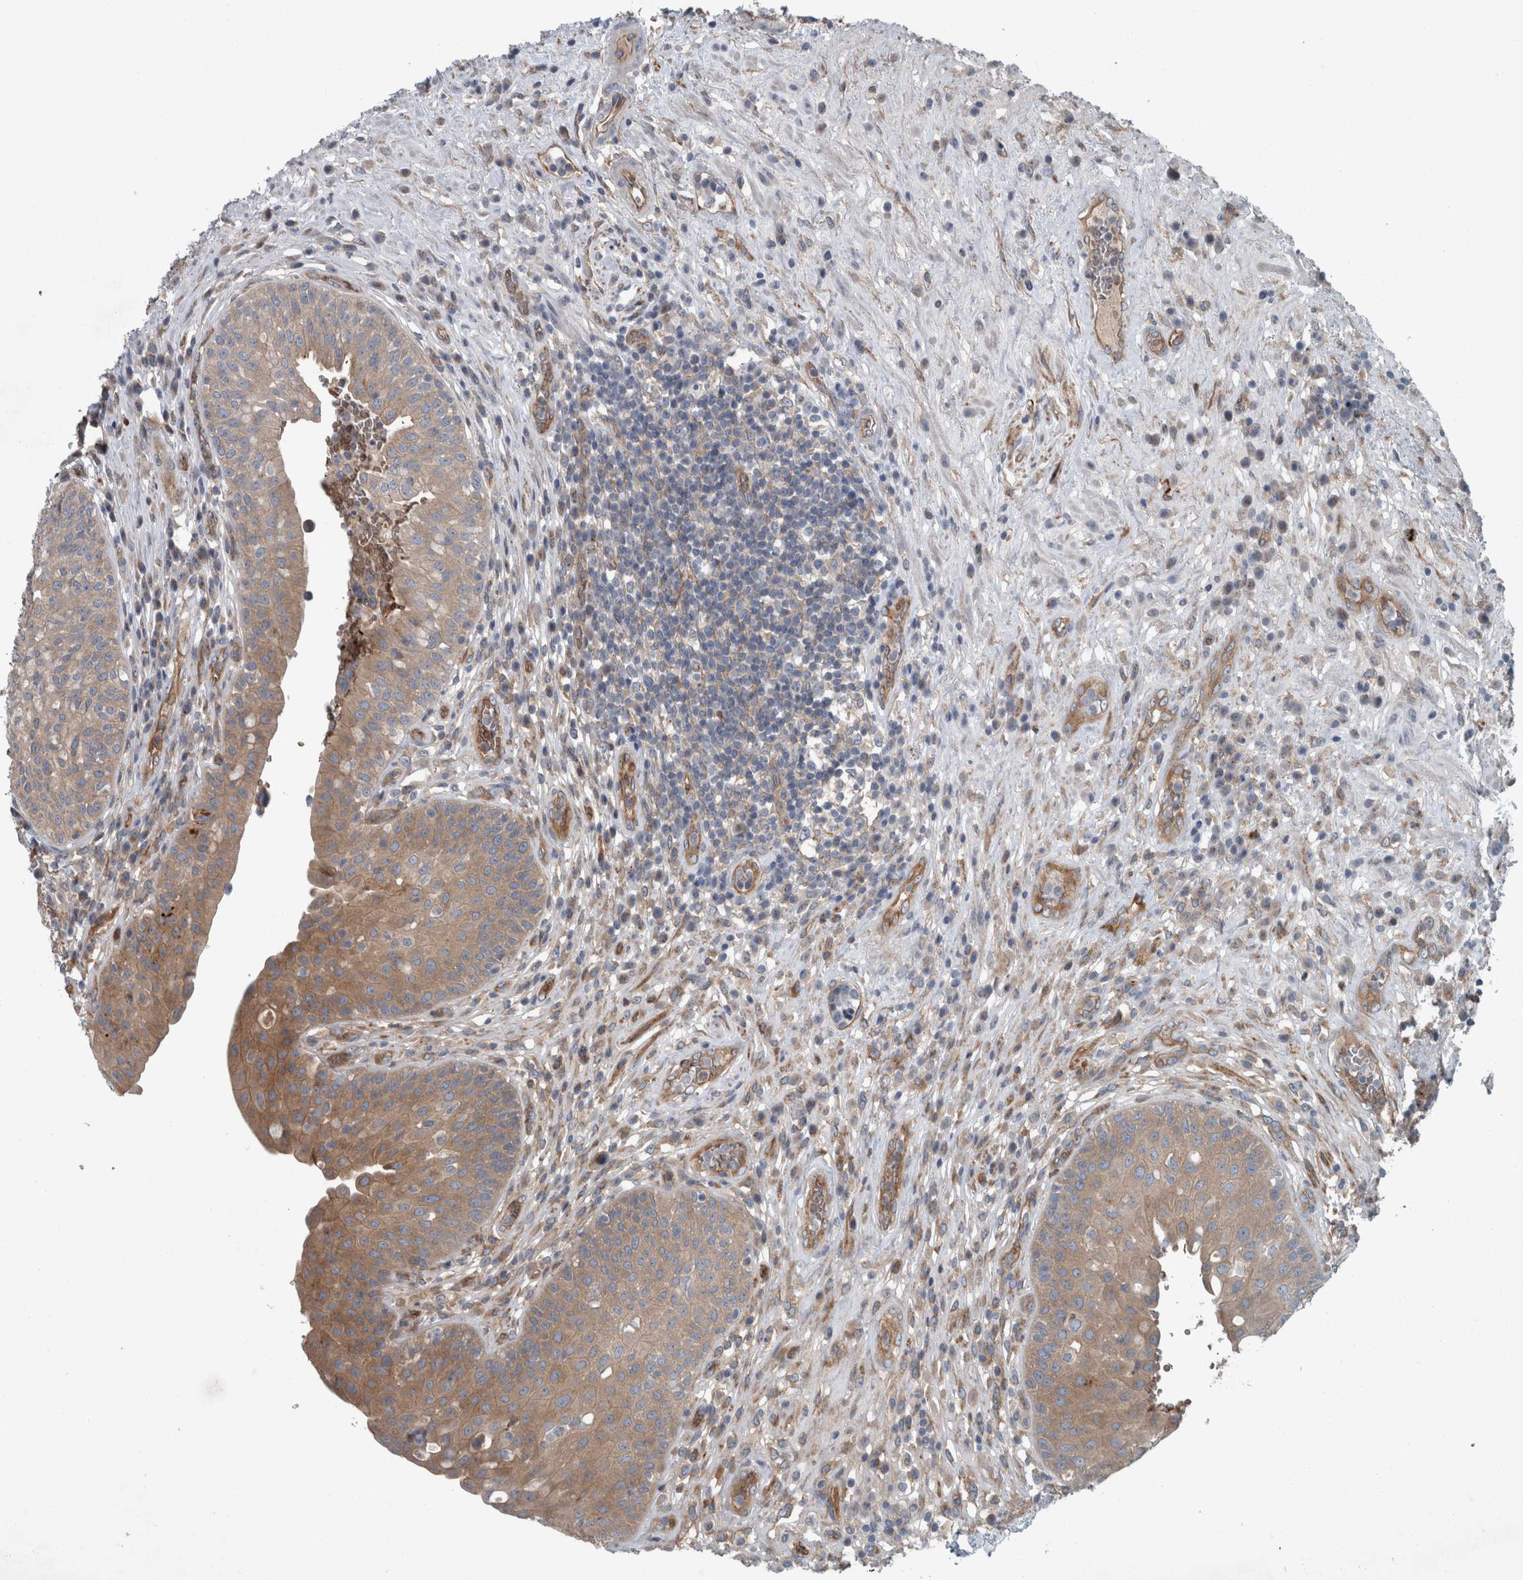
{"staining": {"intensity": "strong", "quantity": ">75%", "location": "cytoplasmic/membranous"}, "tissue": "urinary bladder", "cell_type": "Urothelial cells", "image_type": "normal", "snomed": [{"axis": "morphology", "description": "Normal tissue, NOS"}, {"axis": "topography", "description": "Urinary bladder"}], "caption": "Protein expression analysis of normal urinary bladder exhibits strong cytoplasmic/membranous staining in approximately >75% of urothelial cells.", "gene": "GLT8D2", "patient": {"sex": "female", "age": 62}}